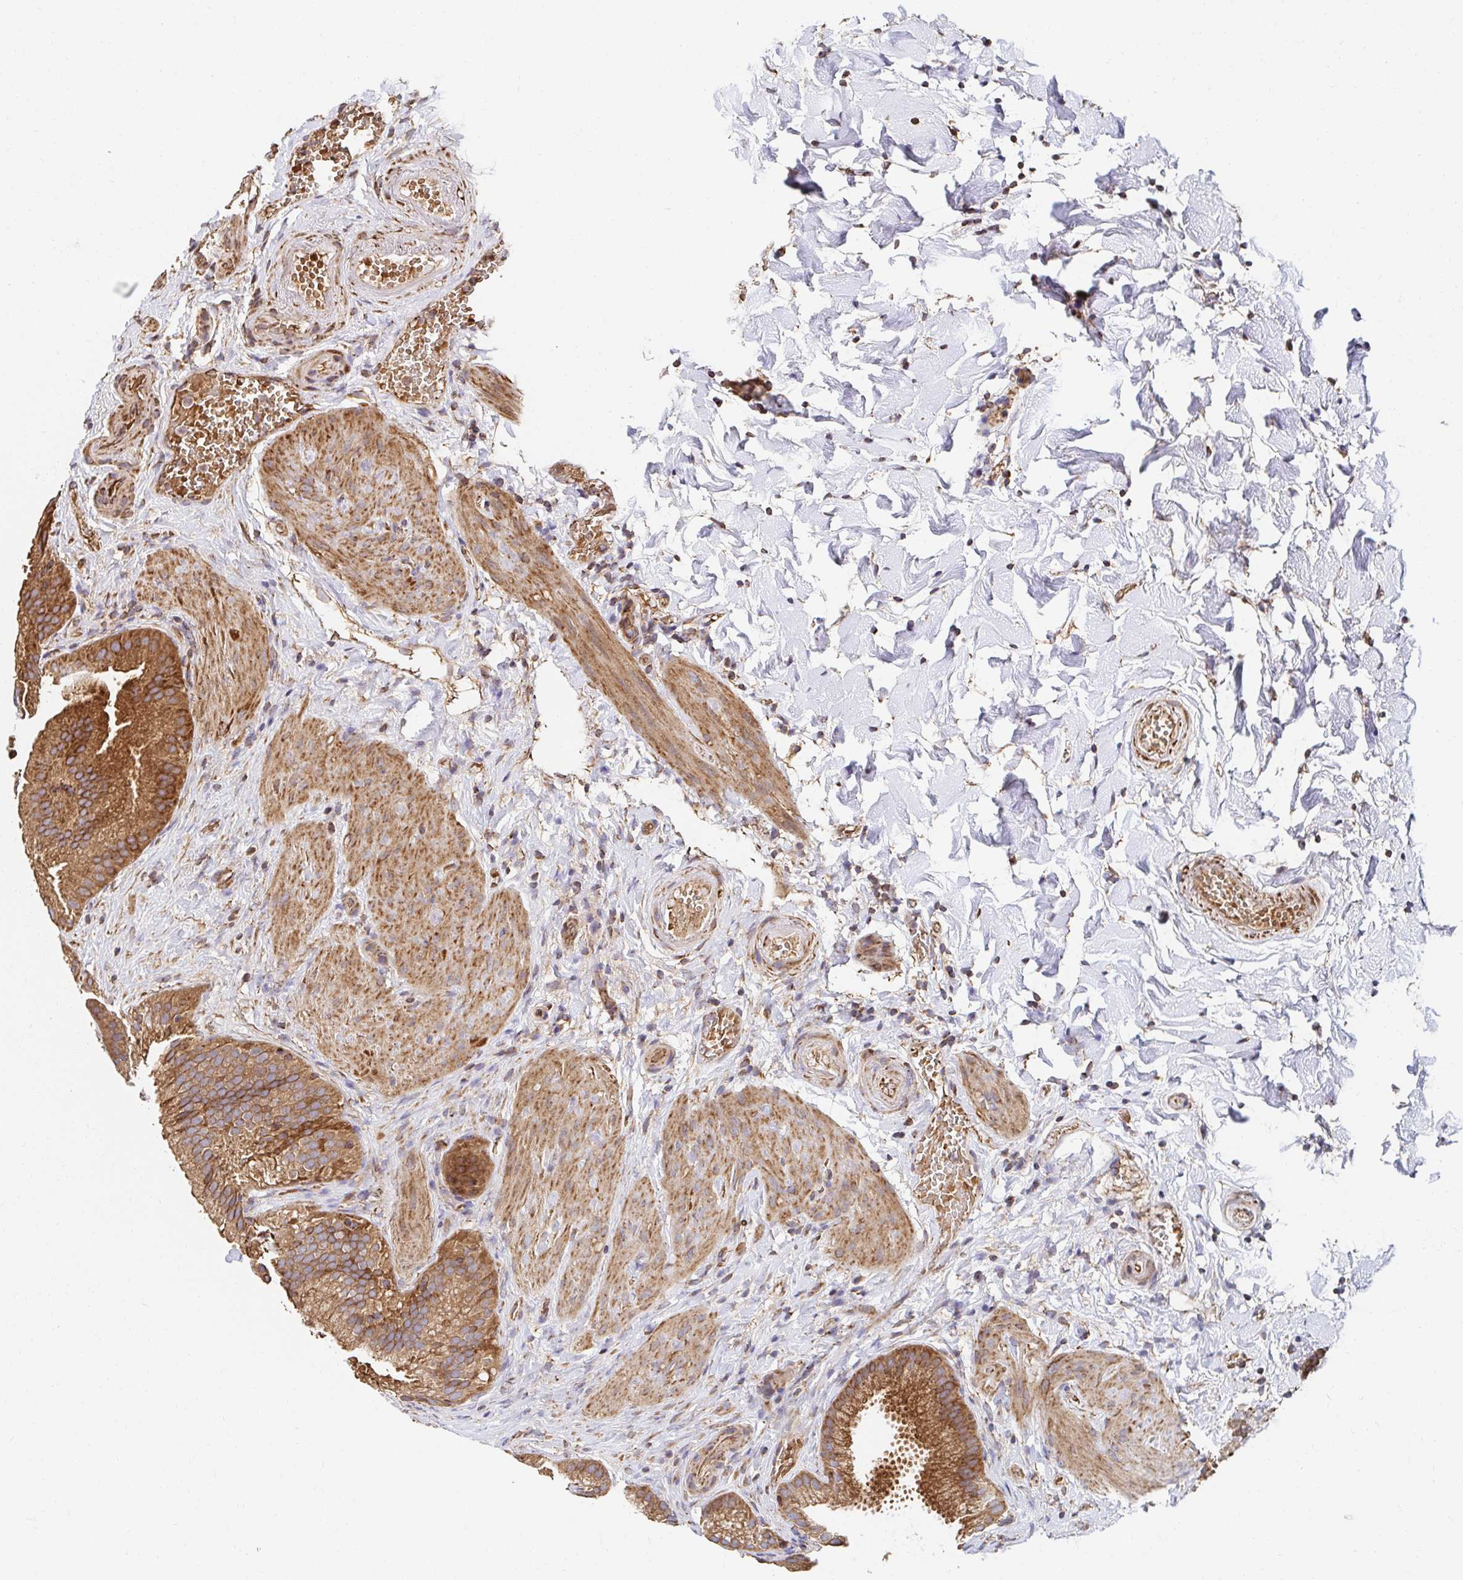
{"staining": {"intensity": "moderate", "quantity": ">75%", "location": "cytoplasmic/membranous"}, "tissue": "gallbladder", "cell_type": "Glandular cells", "image_type": "normal", "snomed": [{"axis": "morphology", "description": "Normal tissue, NOS"}, {"axis": "topography", "description": "Gallbladder"}], "caption": "High-power microscopy captured an immunohistochemistry histopathology image of normal gallbladder, revealing moderate cytoplasmic/membranous expression in approximately >75% of glandular cells.", "gene": "APBB1", "patient": {"sex": "female", "age": 63}}